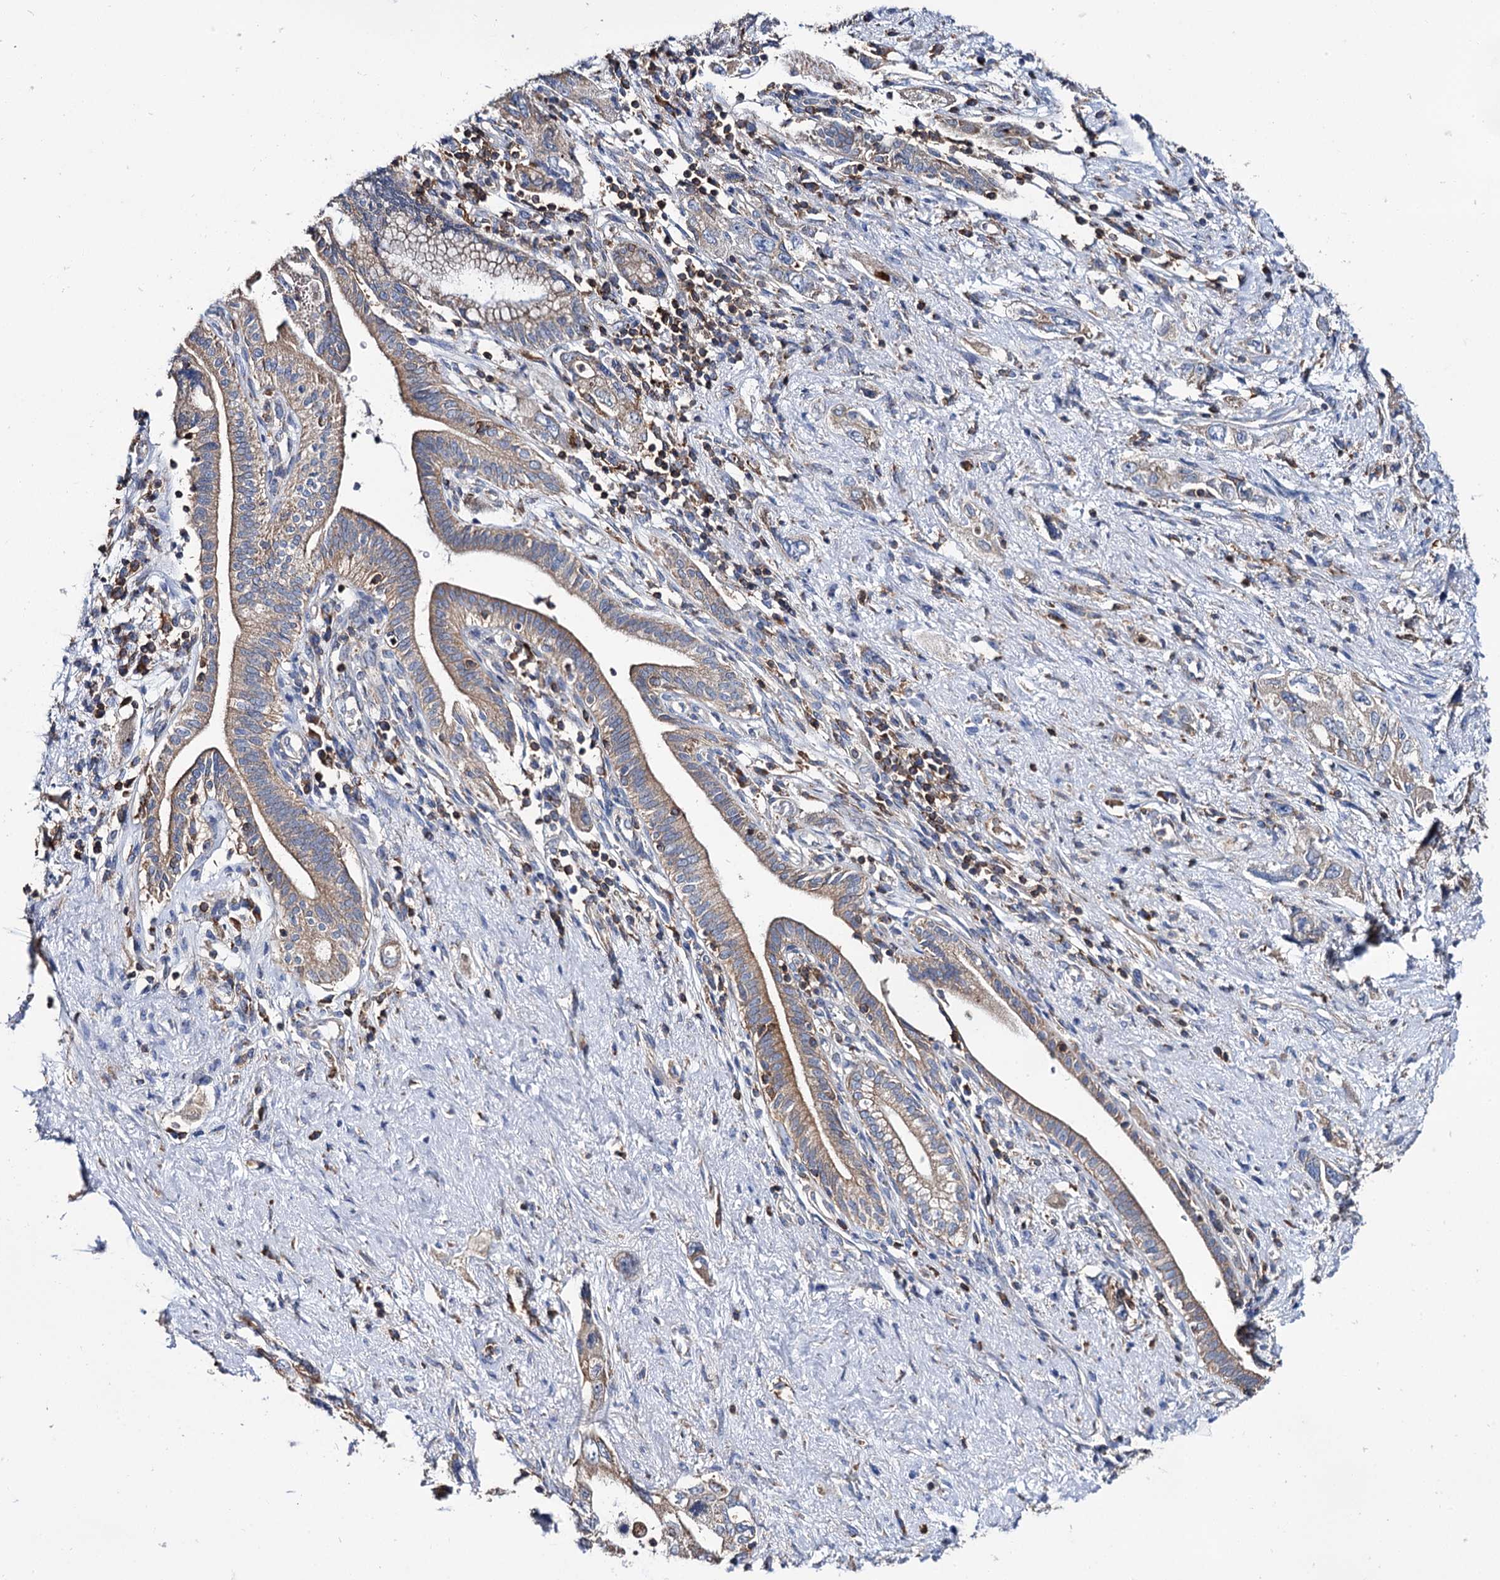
{"staining": {"intensity": "moderate", "quantity": ">75%", "location": "cytoplasmic/membranous"}, "tissue": "pancreatic cancer", "cell_type": "Tumor cells", "image_type": "cancer", "snomed": [{"axis": "morphology", "description": "Adenocarcinoma, NOS"}, {"axis": "topography", "description": "Pancreas"}], "caption": "Adenocarcinoma (pancreatic) stained with a brown dye demonstrates moderate cytoplasmic/membranous positive staining in about >75% of tumor cells.", "gene": "UBASH3B", "patient": {"sex": "female", "age": 73}}